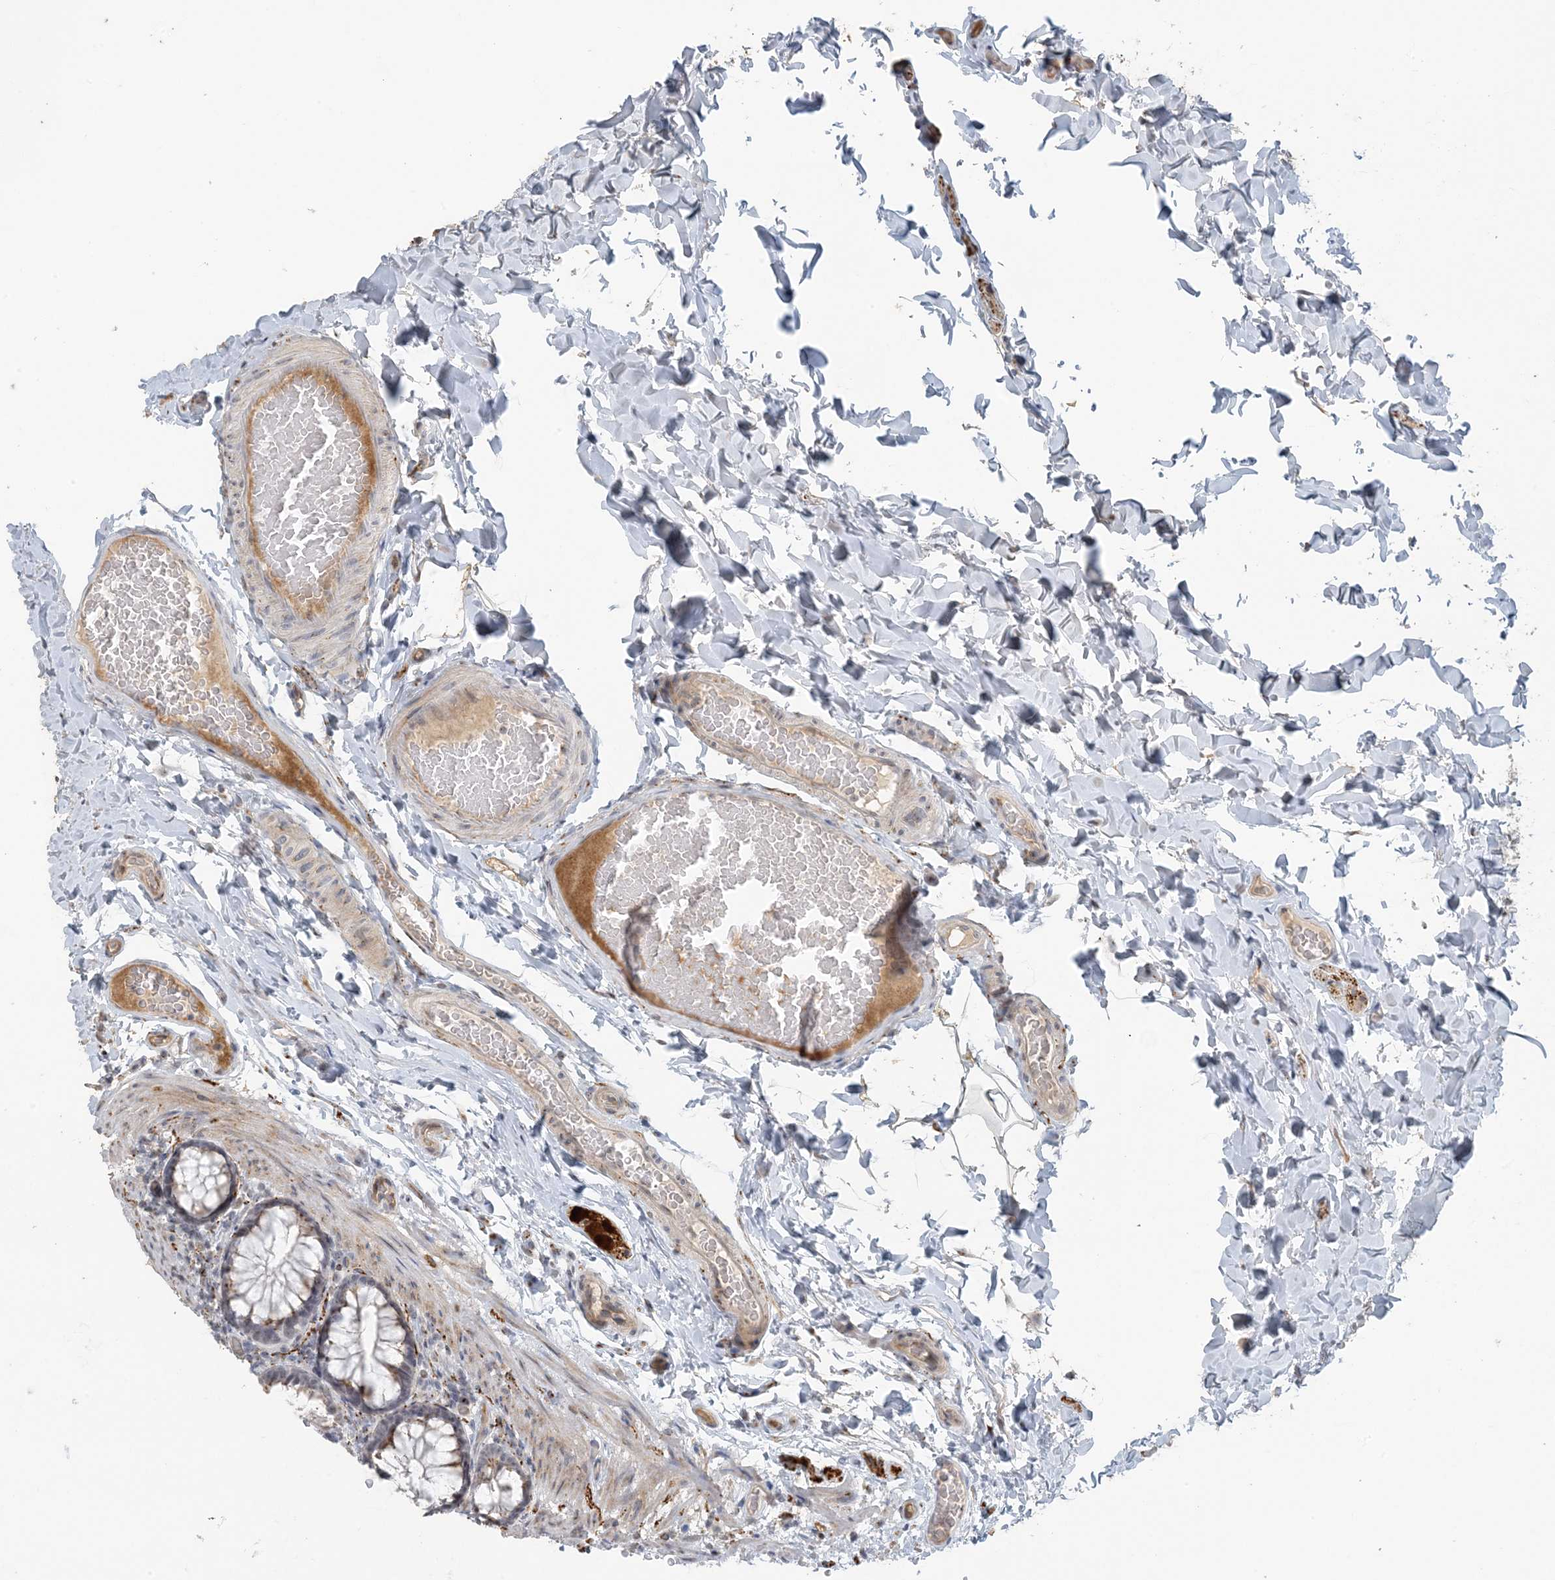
{"staining": {"intensity": "moderate", "quantity": ">75%", "location": "cytoplasmic/membranous"}, "tissue": "colon", "cell_type": "Endothelial cells", "image_type": "normal", "snomed": [{"axis": "morphology", "description": "Normal tissue, NOS"}, {"axis": "topography", "description": "Colon"}], "caption": "Immunohistochemical staining of benign colon demonstrates medium levels of moderate cytoplasmic/membranous positivity in approximately >75% of endothelial cells. Nuclei are stained in blue.", "gene": "ZCCHC4", "patient": {"sex": "male", "age": 47}}